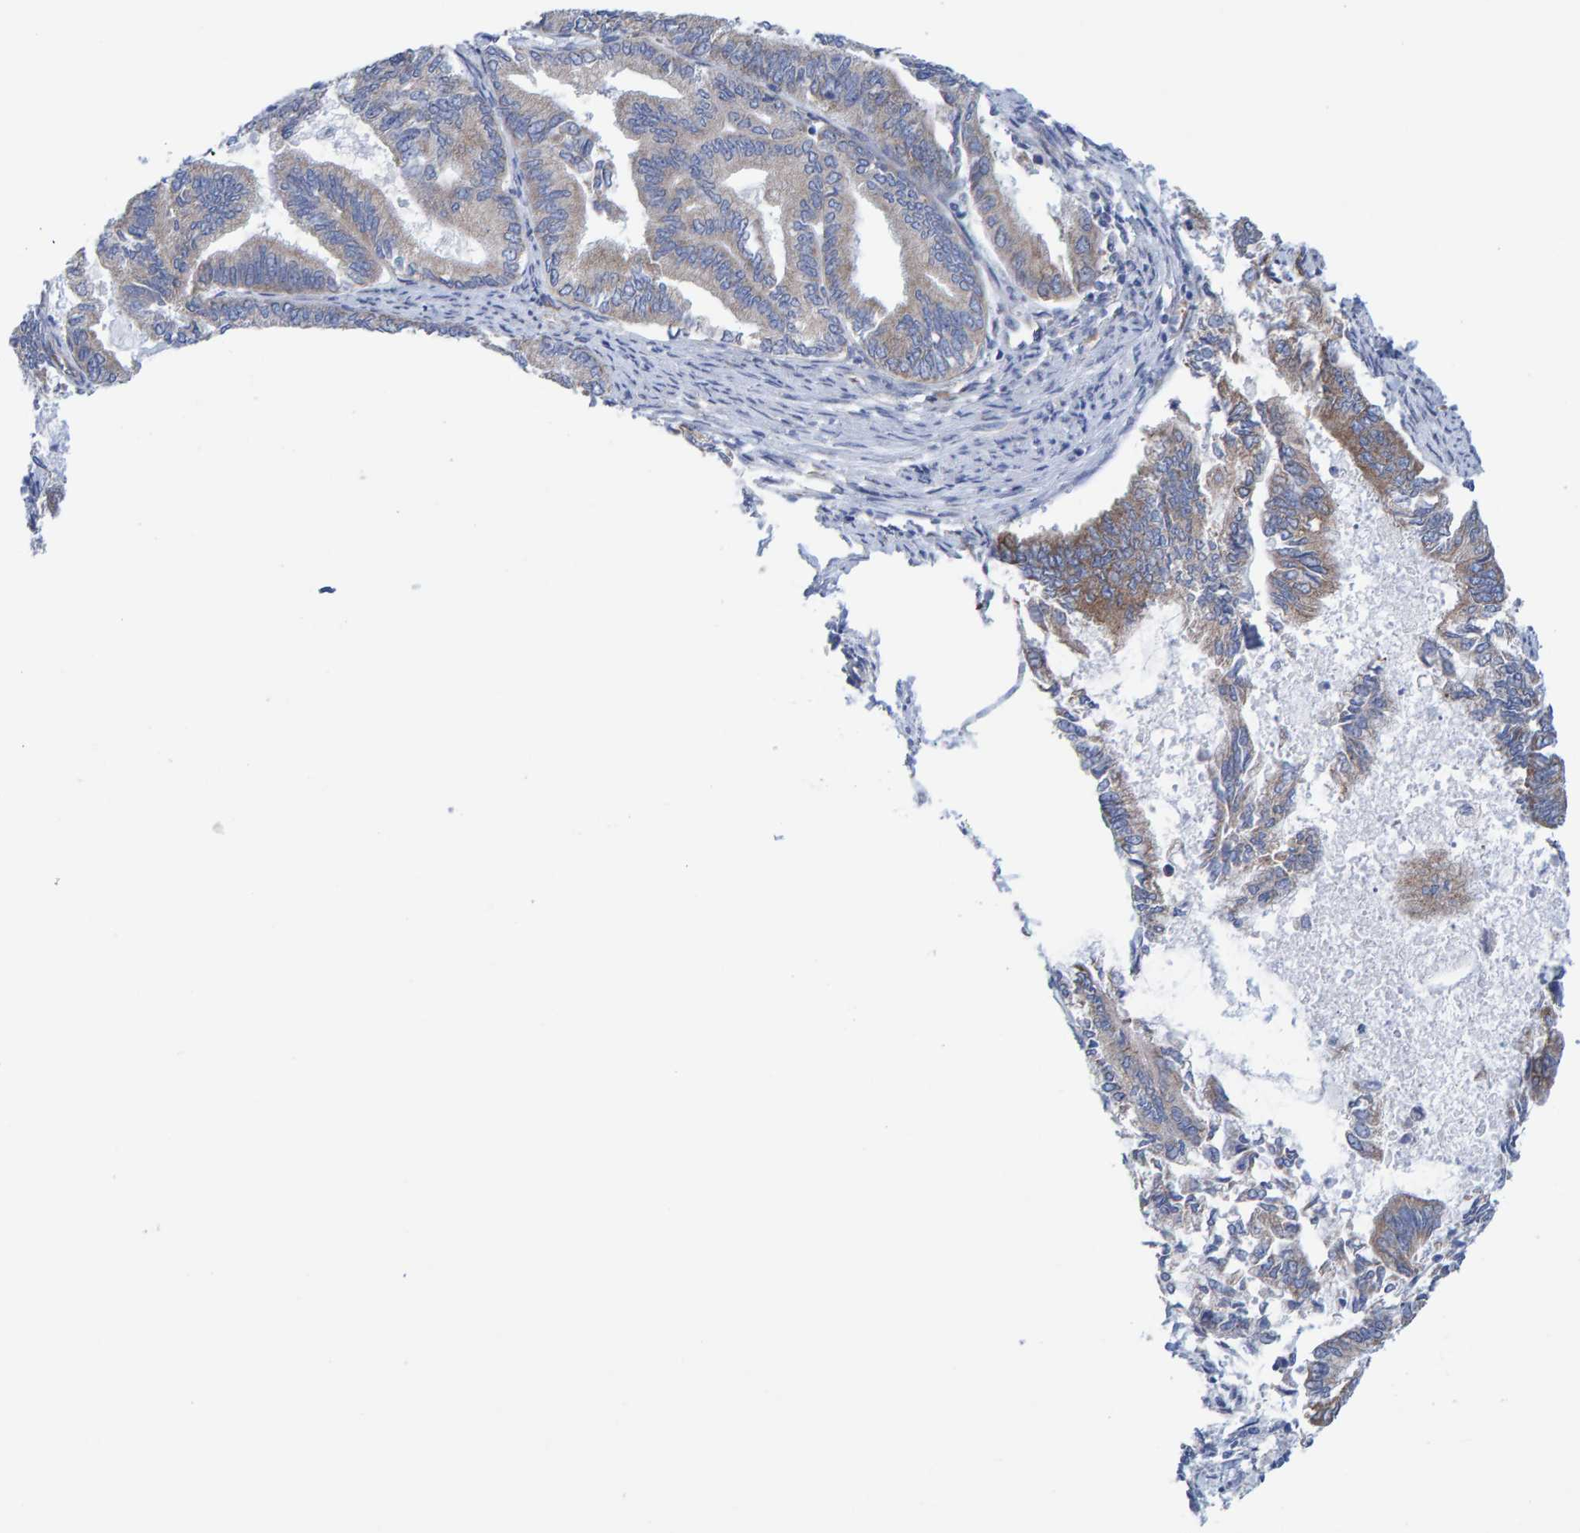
{"staining": {"intensity": "moderate", "quantity": "<25%", "location": "cytoplasmic/membranous"}, "tissue": "endometrial cancer", "cell_type": "Tumor cells", "image_type": "cancer", "snomed": [{"axis": "morphology", "description": "Adenocarcinoma, NOS"}, {"axis": "topography", "description": "Endometrium"}], "caption": "A high-resolution micrograph shows immunohistochemistry (IHC) staining of endometrial cancer (adenocarcinoma), which reveals moderate cytoplasmic/membranous expression in approximately <25% of tumor cells. (DAB (3,3'-diaminobenzidine) = brown stain, brightfield microscopy at high magnification).", "gene": "CDK5RAP3", "patient": {"sex": "female", "age": 86}}